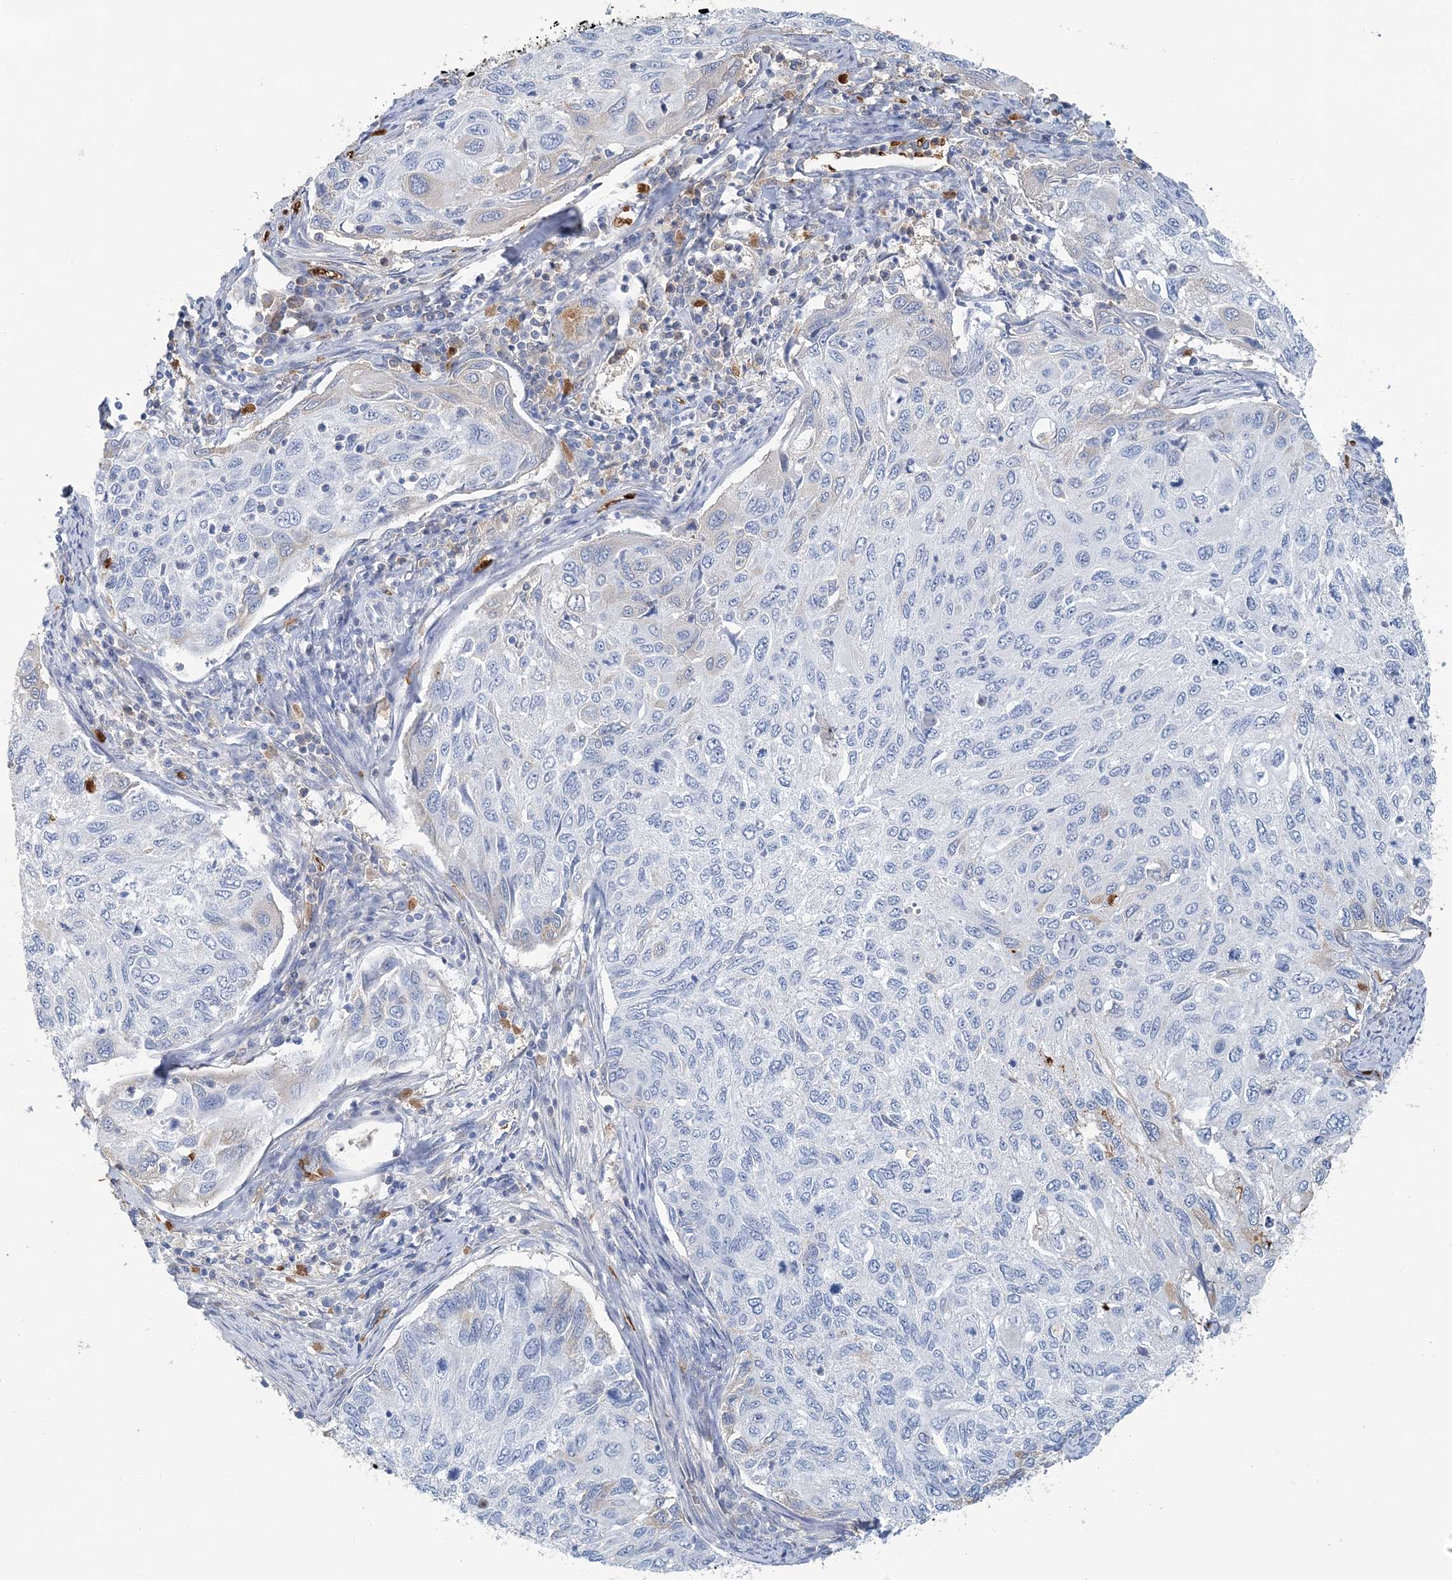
{"staining": {"intensity": "negative", "quantity": "none", "location": "none"}, "tissue": "cervical cancer", "cell_type": "Tumor cells", "image_type": "cancer", "snomed": [{"axis": "morphology", "description": "Squamous cell carcinoma, NOS"}, {"axis": "topography", "description": "Cervix"}], "caption": "A histopathology image of human cervical cancer (squamous cell carcinoma) is negative for staining in tumor cells. (DAB (3,3'-diaminobenzidine) IHC, high magnification).", "gene": "HBD", "patient": {"sex": "female", "age": 70}}